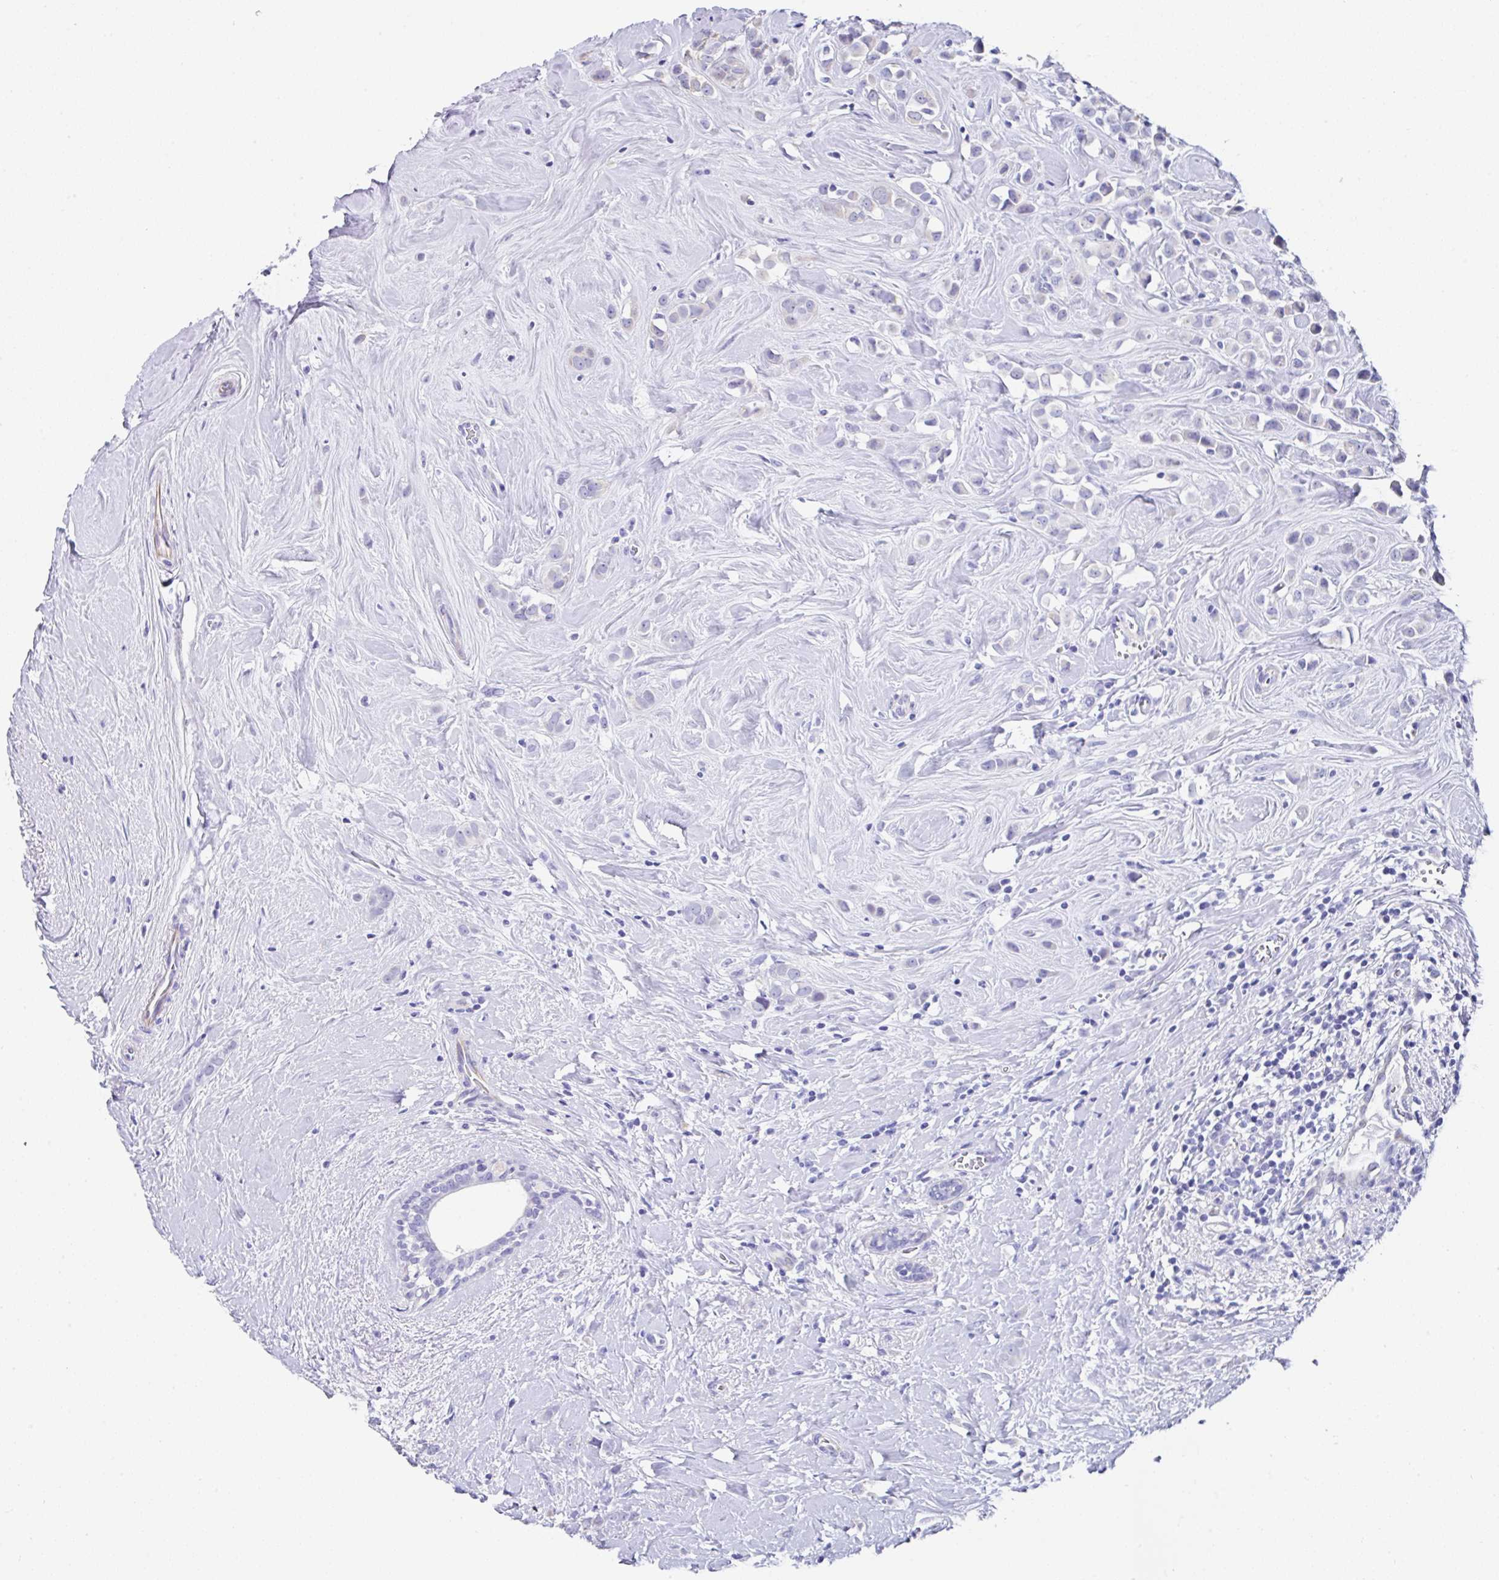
{"staining": {"intensity": "negative", "quantity": "none", "location": "none"}, "tissue": "breast cancer", "cell_type": "Tumor cells", "image_type": "cancer", "snomed": [{"axis": "morphology", "description": "Duct carcinoma"}, {"axis": "topography", "description": "Breast"}], "caption": "This is a micrograph of immunohistochemistry (IHC) staining of breast cancer (intraductal carcinoma), which shows no positivity in tumor cells.", "gene": "TMPRSS11E", "patient": {"sex": "female", "age": 80}}